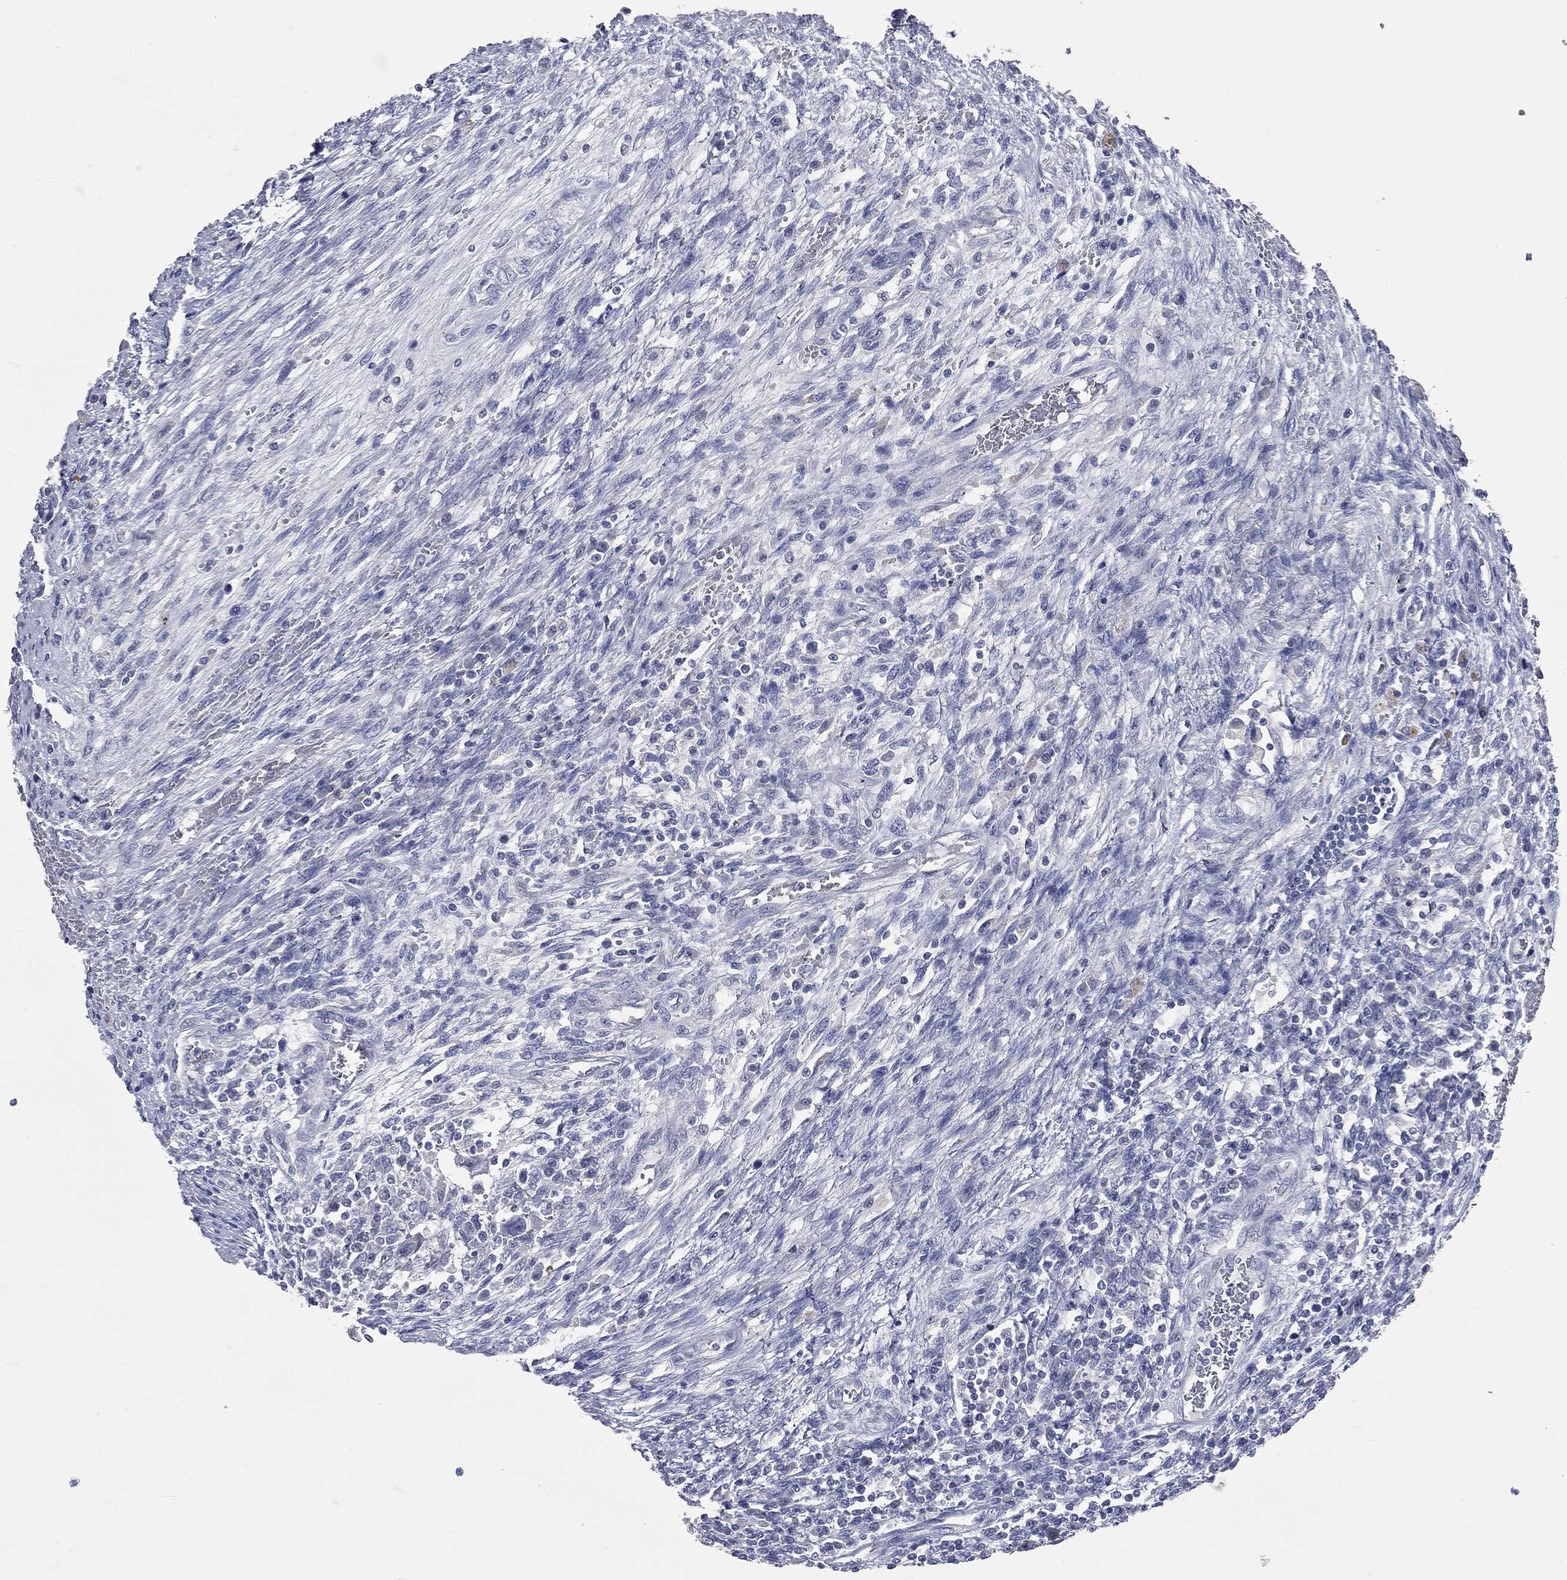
{"staining": {"intensity": "negative", "quantity": "none", "location": "none"}, "tissue": "testis cancer", "cell_type": "Tumor cells", "image_type": "cancer", "snomed": [{"axis": "morphology", "description": "Carcinoma, Embryonal, NOS"}, {"axis": "topography", "description": "Testis"}], "caption": "Tumor cells show no significant staining in testis cancer.", "gene": "ATP2A1", "patient": {"sex": "male", "age": 26}}